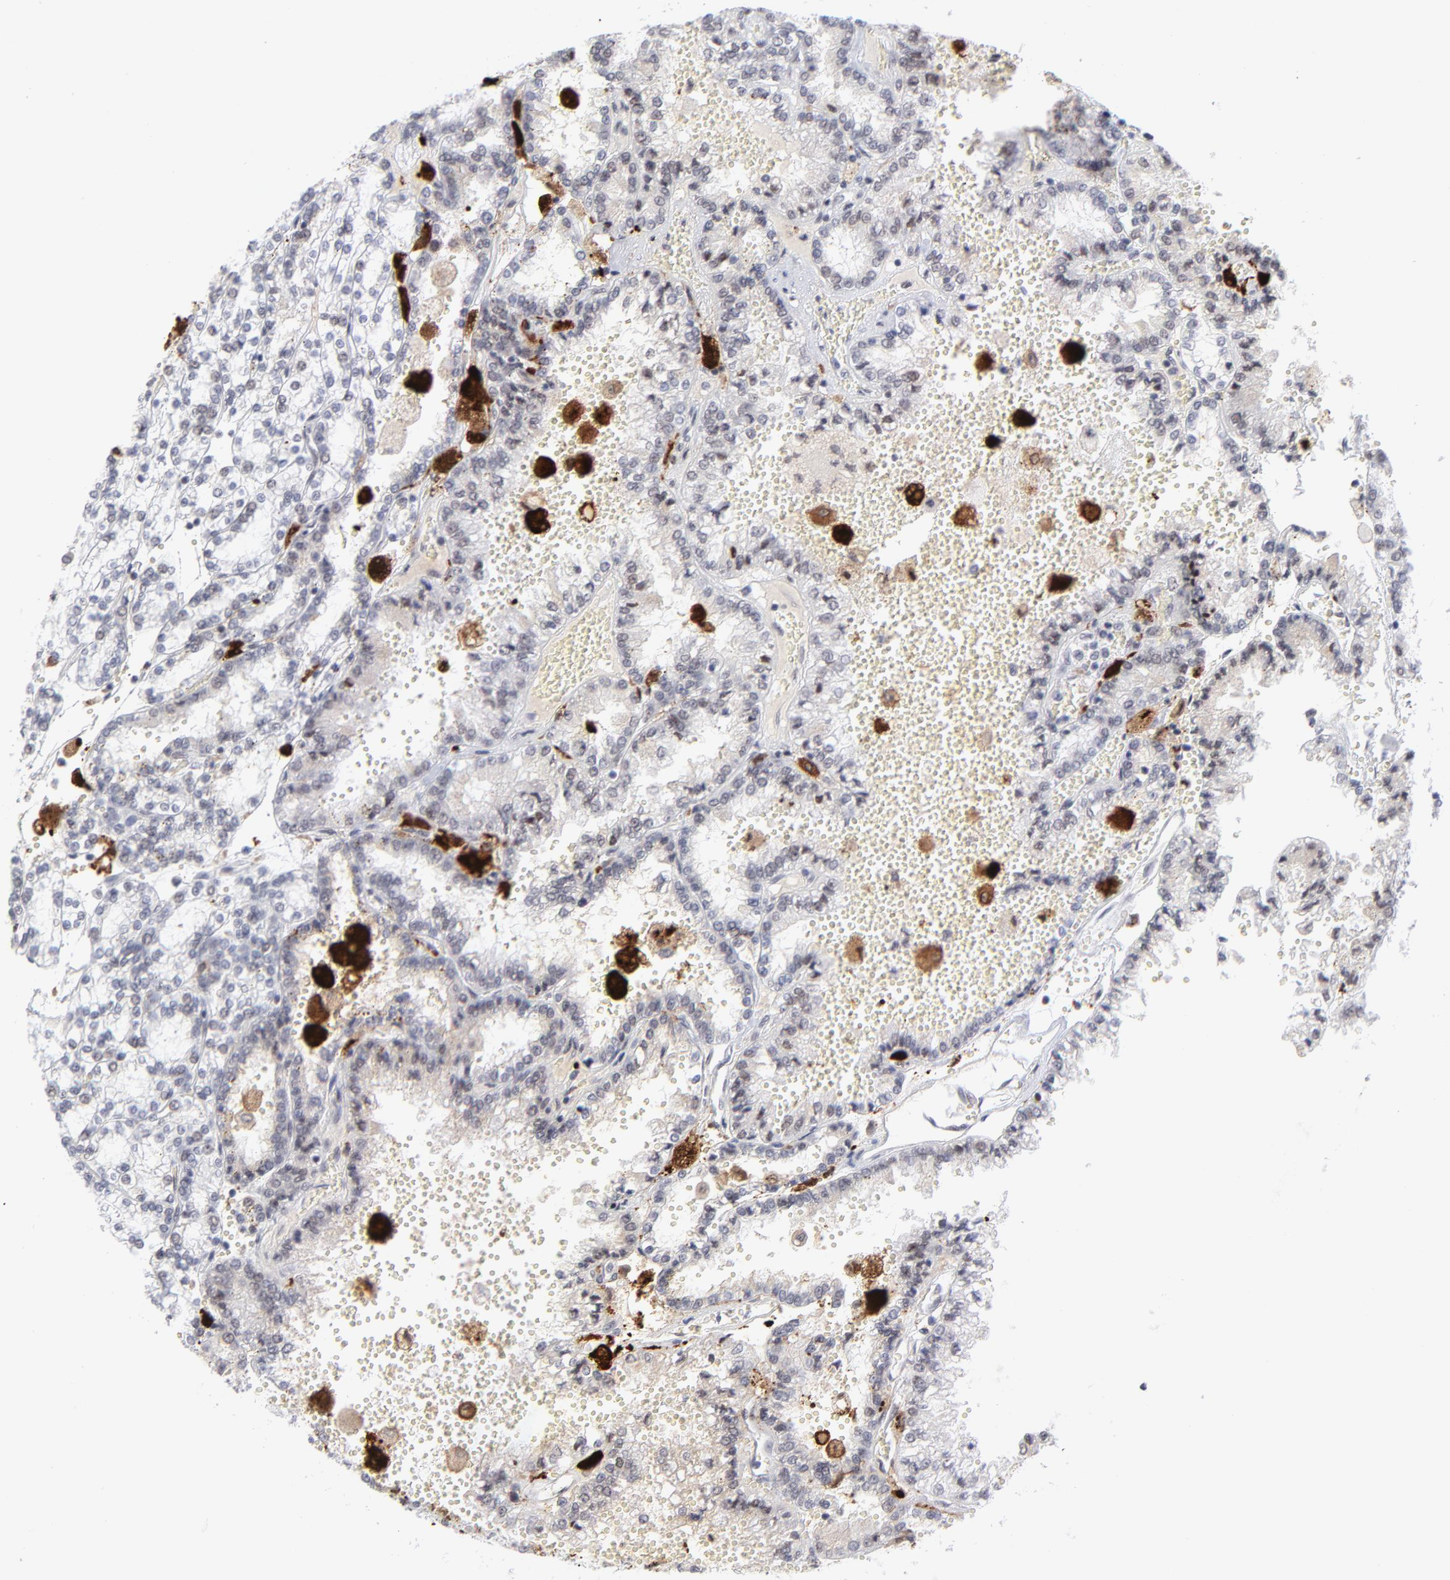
{"staining": {"intensity": "negative", "quantity": "none", "location": "none"}, "tissue": "renal cancer", "cell_type": "Tumor cells", "image_type": "cancer", "snomed": [{"axis": "morphology", "description": "Adenocarcinoma, NOS"}, {"axis": "topography", "description": "Kidney"}], "caption": "IHC histopathology image of neoplastic tissue: adenocarcinoma (renal) stained with DAB displays no significant protein staining in tumor cells. (DAB (3,3'-diaminobenzidine) immunohistochemistry with hematoxylin counter stain).", "gene": "CCR2", "patient": {"sex": "female", "age": 56}}